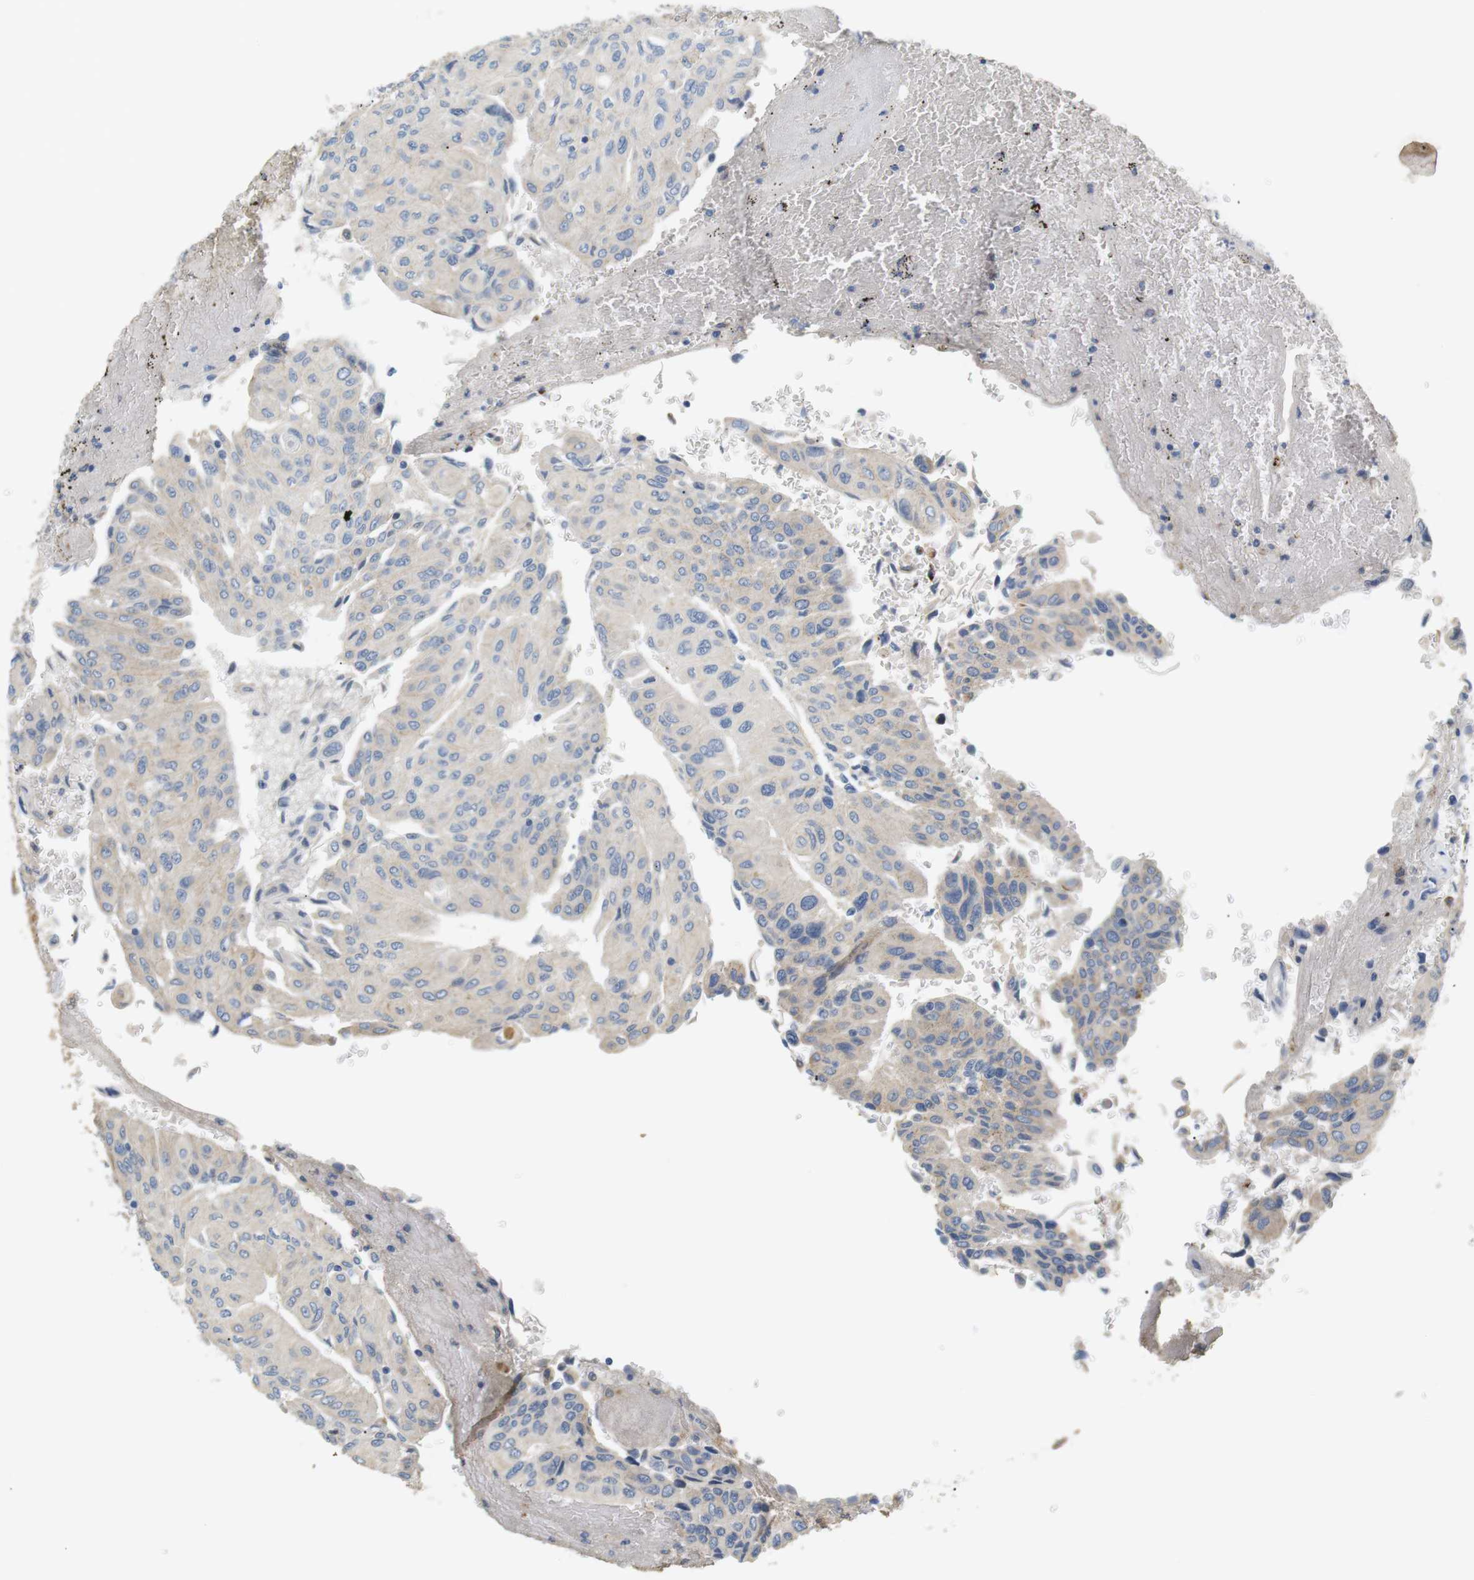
{"staining": {"intensity": "negative", "quantity": "none", "location": "none"}, "tissue": "urothelial cancer", "cell_type": "Tumor cells", "image_type": "cancer", "snomed": [{"axis": "morphology", "description": "Urothelial carcinoma, High grade"}, {"axis": "topography", "description": "Urinary bladder"}], "caption": "Tumor cells show no significant protein staining in high-grade urothelial carcinoma.", "gene": "CD300E", "patient": {"sex": "male", "age": 66}}